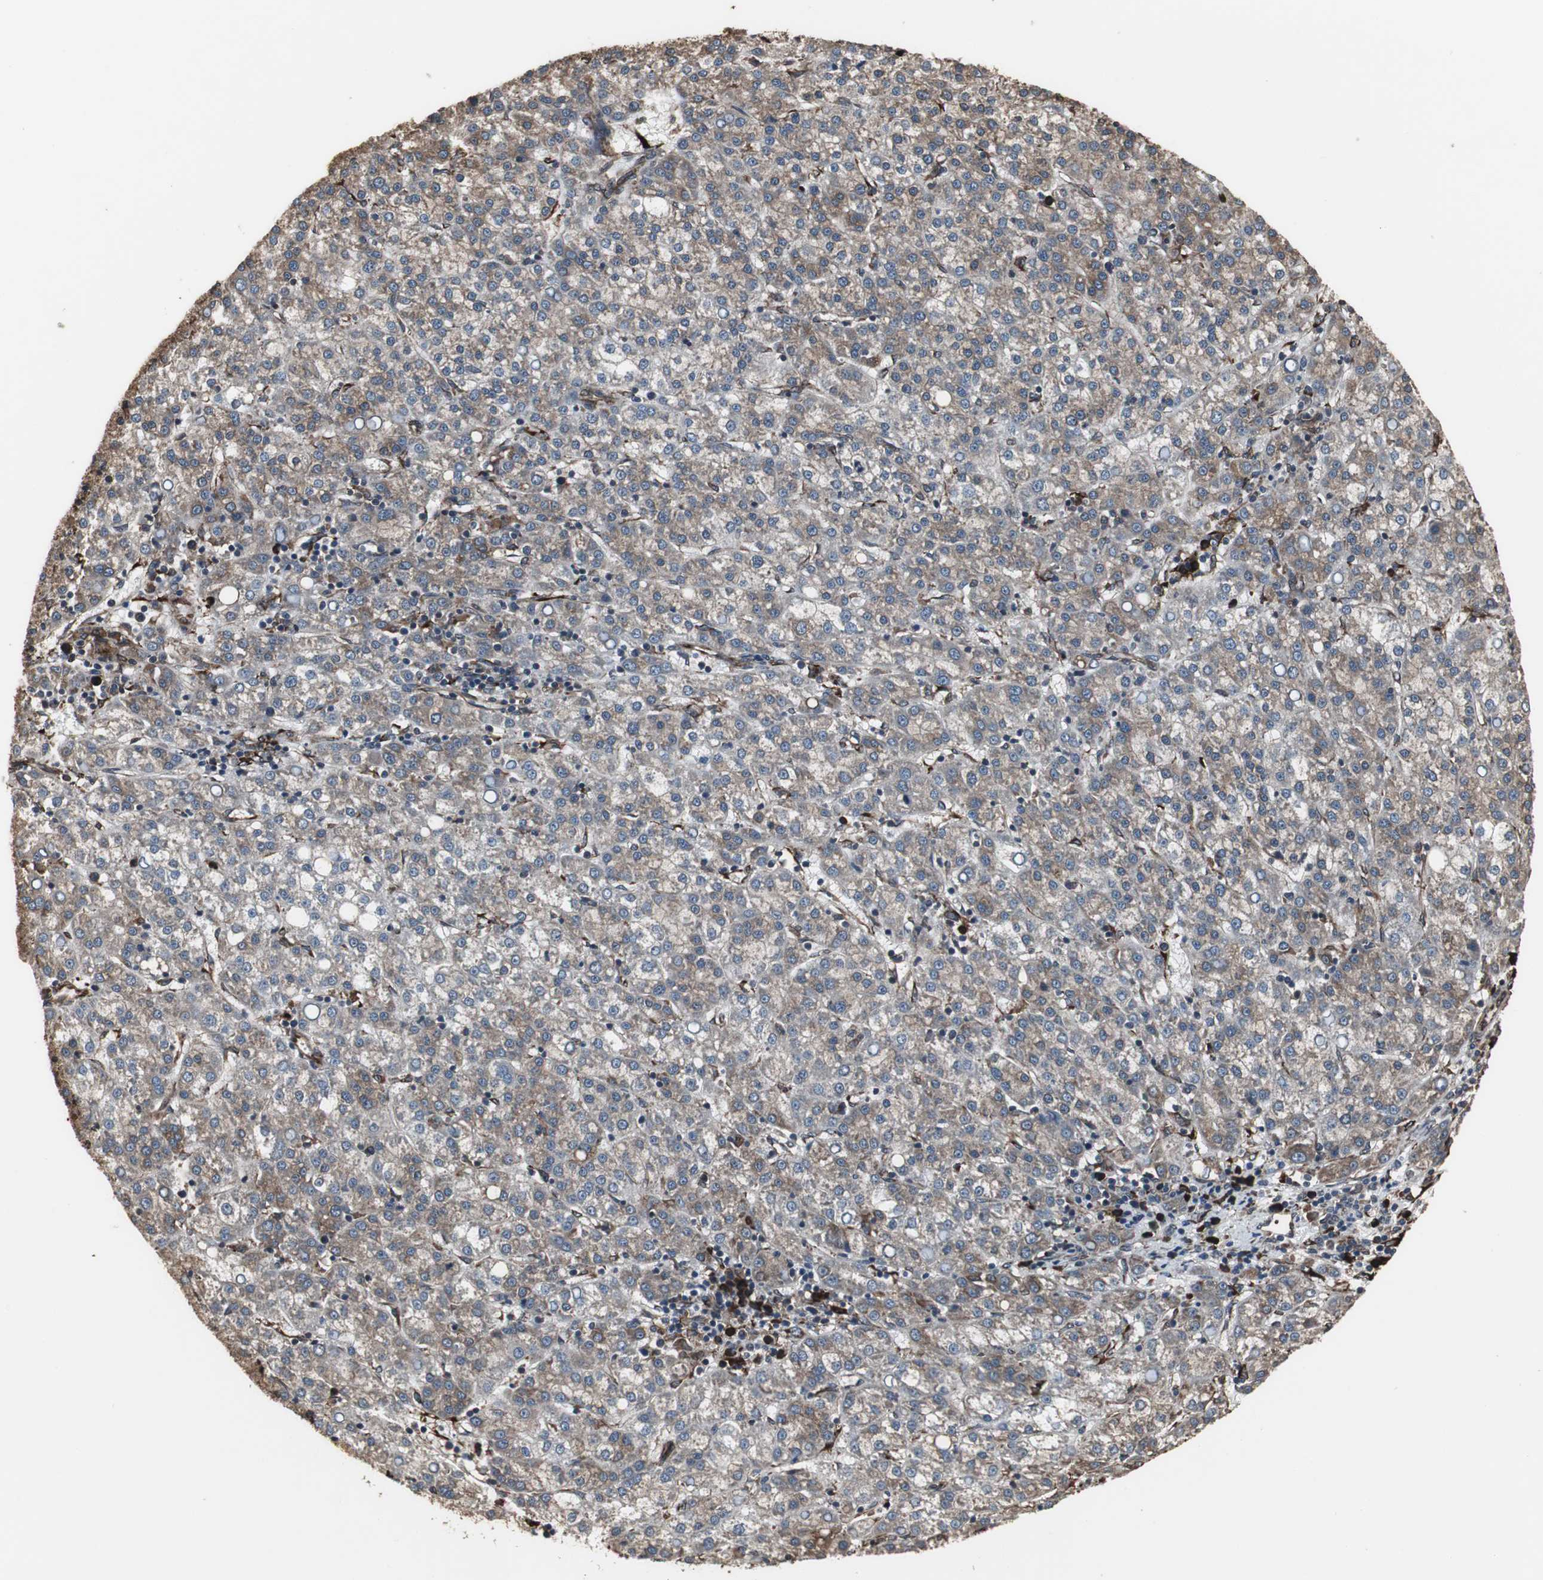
{"staining": {"intensity": "moderate", "quantity": ">75%", "location": "cytoplasmic/membranous"}, "tissue": "liver cancer", "cell_type": "Tumor cells", "image_type": "cancer", "snomed": [{"axis": "morphology", "description": "Carcinoma, Hepatocellular, NOS"}, {"axis": "topography", "description": "Liver"}], "caption": "IHC histopathology image of neoplastic tissue: human liver hepatocellular carcinoma stained using immunohistochemistry demonstrates medium levels of moderate protein expression localized specifically in the cytoplasmic/membranous of tumor cells, appearing as a cytoplasmic/membranous brown color.", "gene": "CALU", "patient": {"sex": "female", "age": 58}}